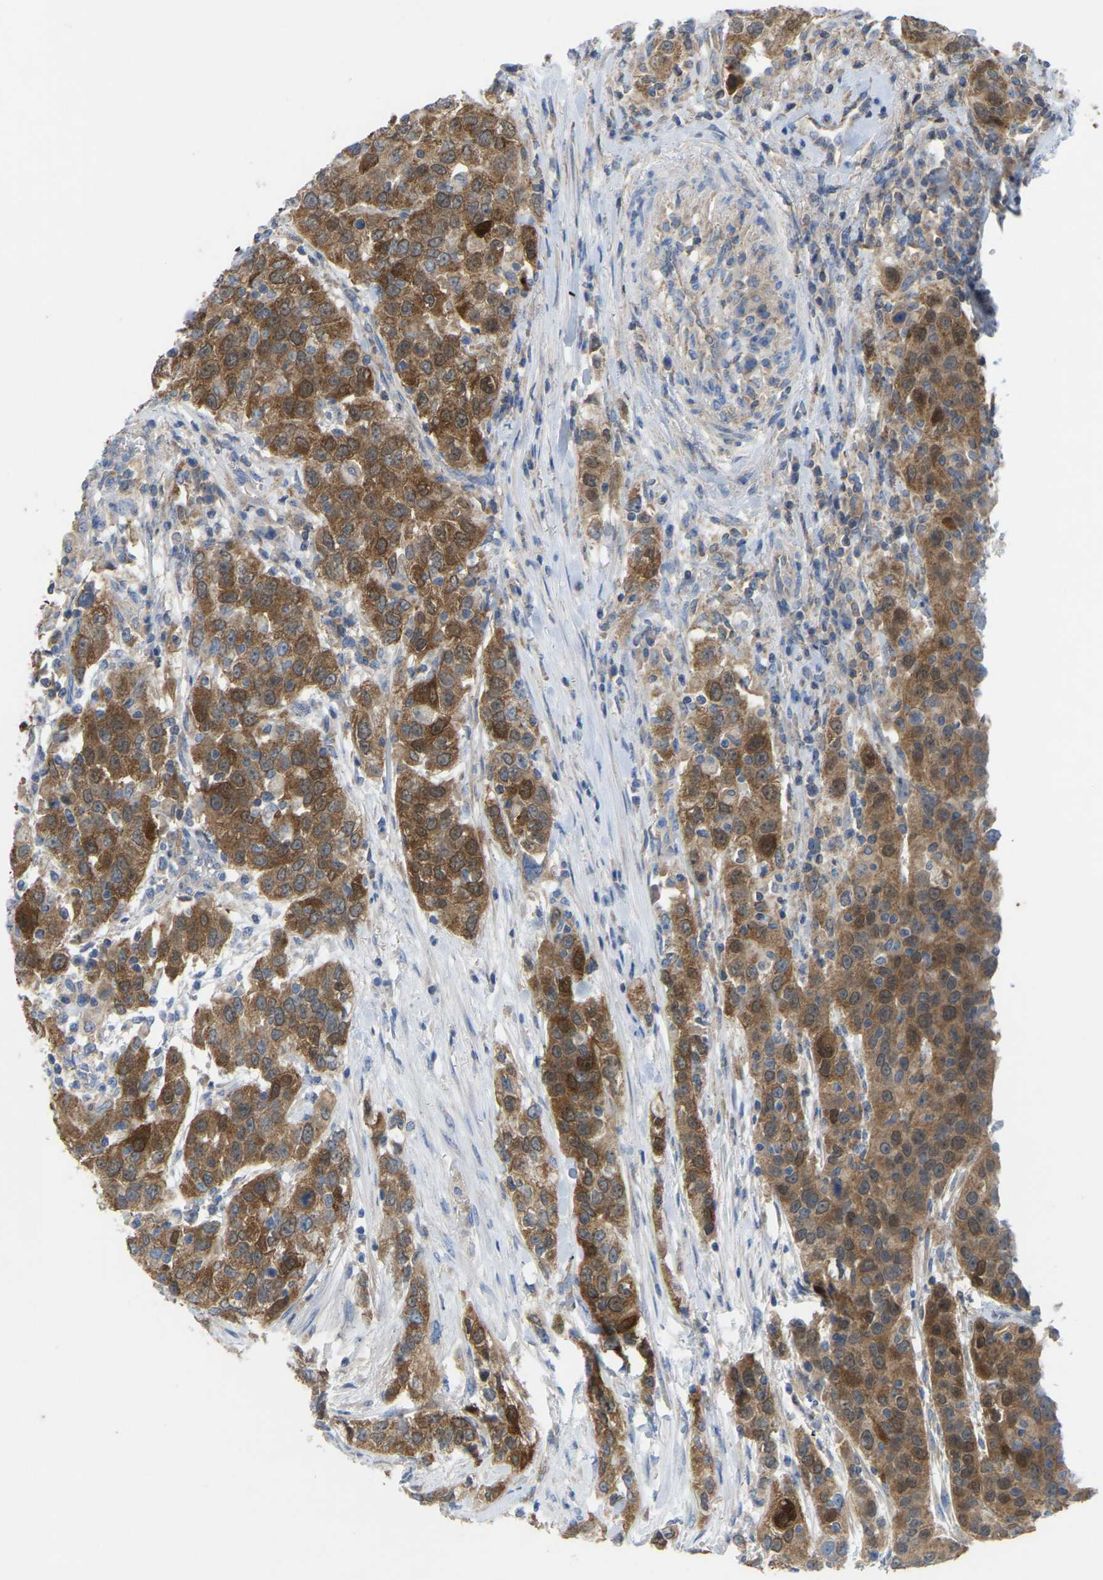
{"staining": {"intensity": "moderate", "quantity": ">75%", "location": "cytoplasmic/membranous"}, "tissue": "urothelial cancer", "cell_type": "Tumor cells", "image_type": "cancer", "snomed": [{"axis": "morphology", "description": "Urothelial carcinoma, High grade"}, {"axis": "topography", "description": "Urinary bladder"}], "caption": "Moderate cytoplasmic/membranous protein expression is seen in approximately >75% of tumor cells in urothelial carcinoma (high-grade). (DAB (3,3'-diaminobenzidine) IHC, brown staining for protein, blue staining for nuclei).", "gene": "SERPINB5", "patient": {"sex": "female", "age": 80}}